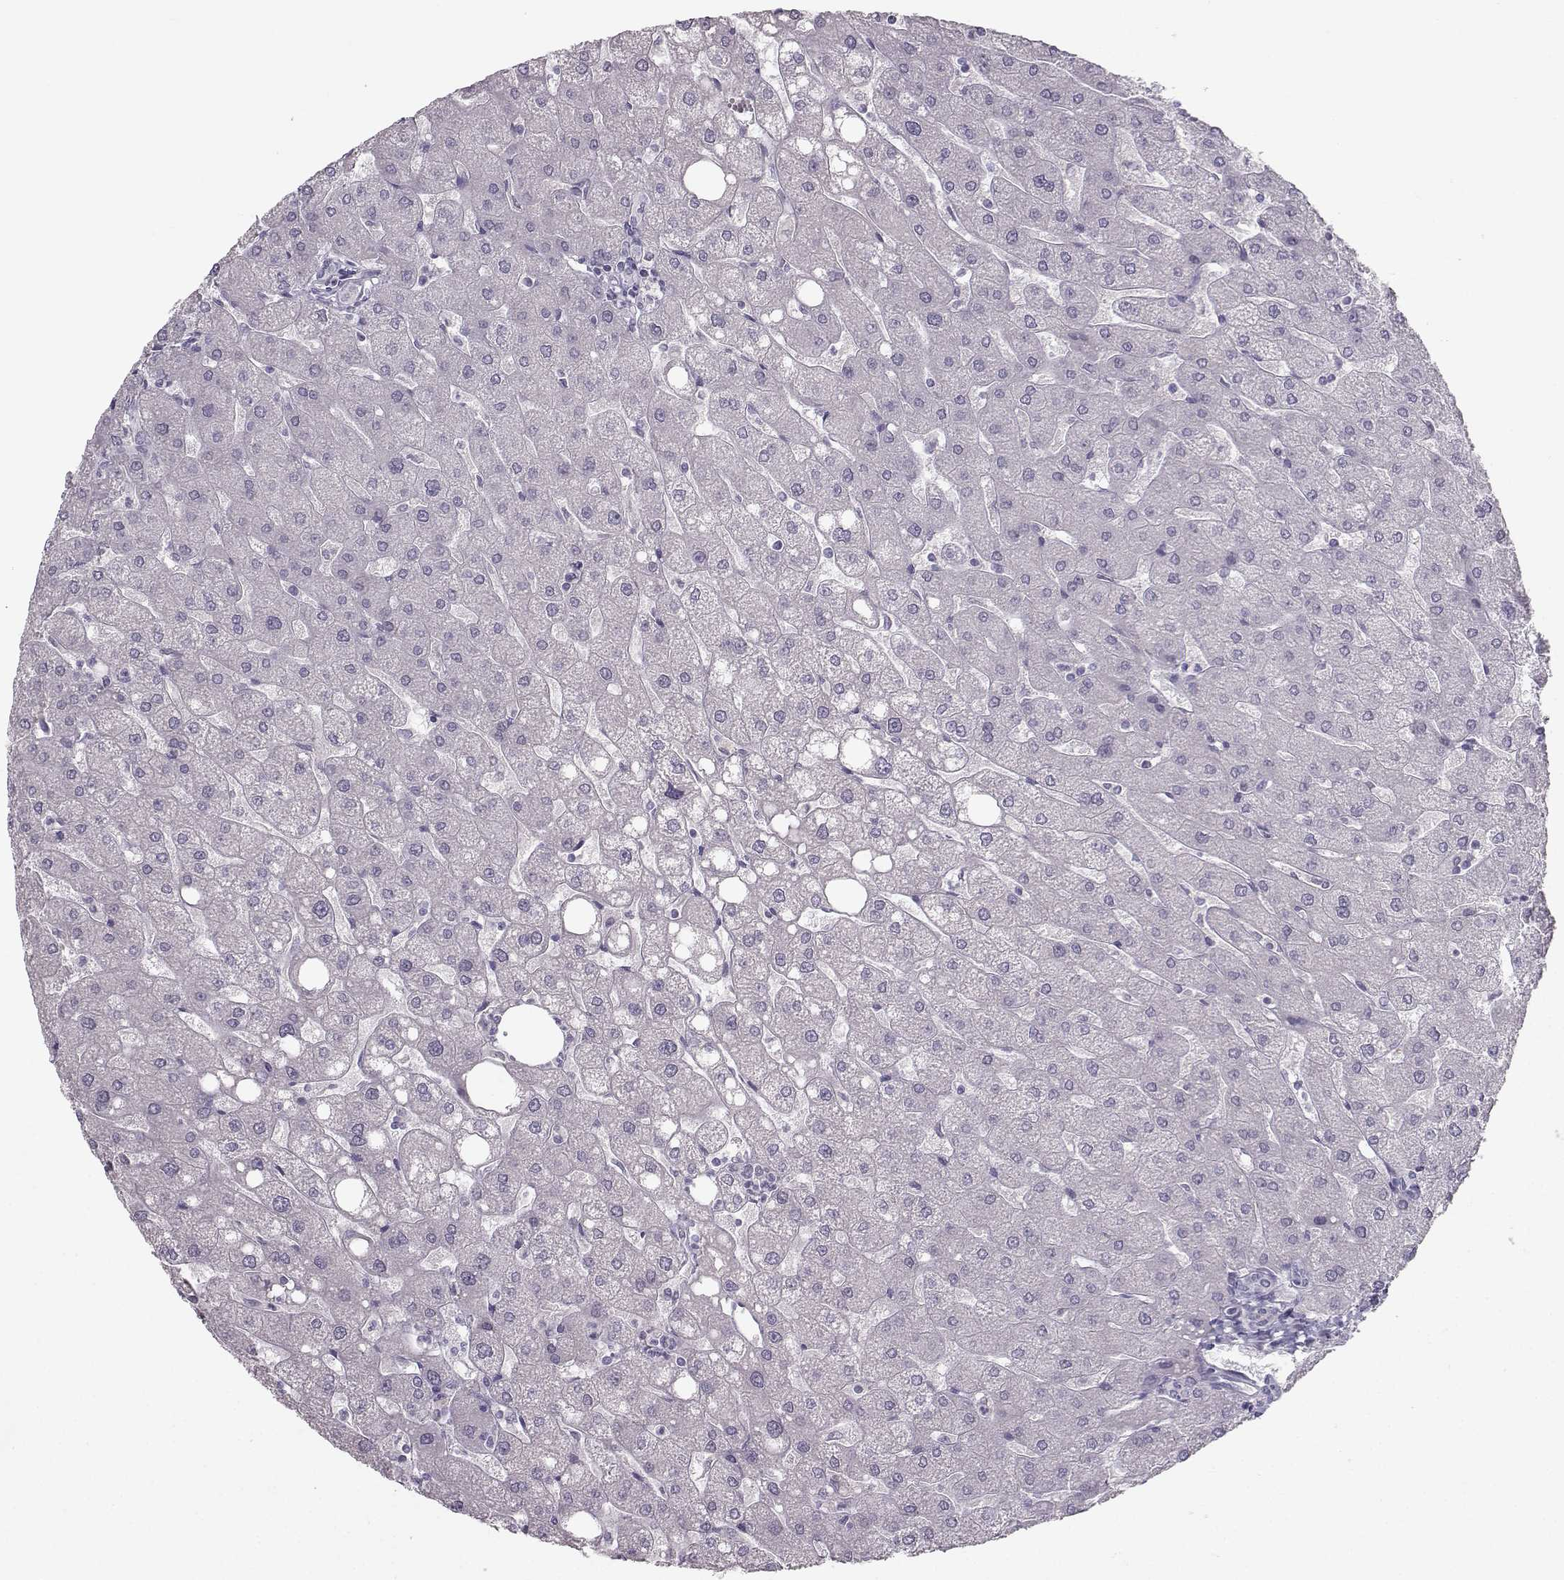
{"staining": {"intensity": "negative", "quantity": "none", "location": "none"}, "tissue": "liver", "cell_type": "Cholangiocytes", "image_type": "normal", "snomed": [{"axis": "morphology", "description": "Normal tissue, NOS"}, {"axis": "topography", "description": "Liver"}], "caption": "High magnification brightfield microscopy of normal liver stained with DAB (3,3'-diaminobenzidine) (brown) and counterstained with hematoxylin (blue): cholangiocytes show no significant expression. (DAB immunohistochemistry (IHC), high magnification).", "gene": "CASR", "patient": {"sex": "male", "age": 67}}